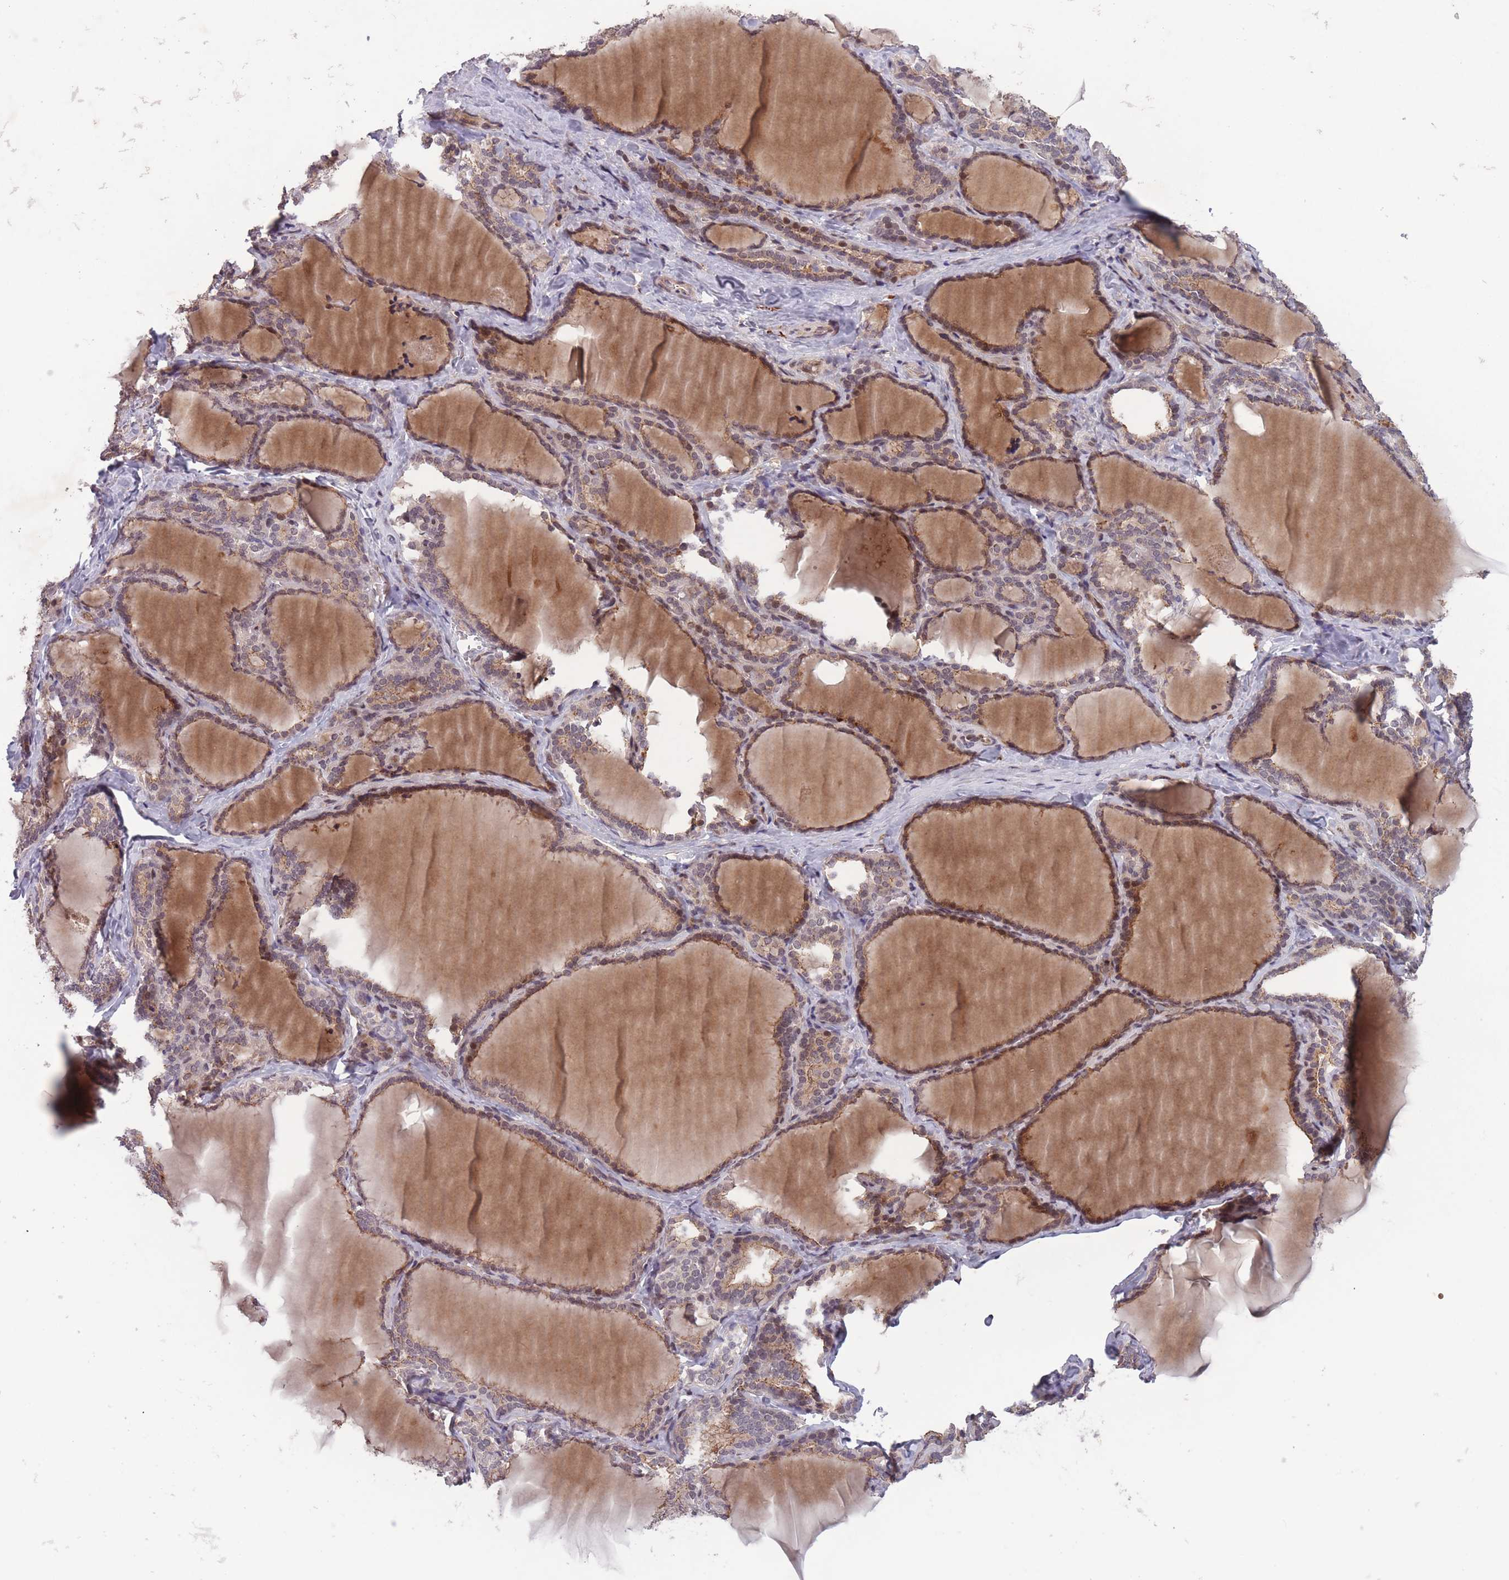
{"staining": {"intensity": "moderate", "quantity": ">75%", "location": "cytoplasmic/membranous,nuclear"}, "tissue": "thyroid gland", "cell_type": "Glandular cells", "image_type": "normal", "snomed": [{"axis": "morphology", "description": "Normal tissue, NOS"}, {"axis": "topography", "description": "Thyroid gland"}], "caption": "Human thyroid gland stained for a protein (brown) demonstrates moderate cytoplasmic/membranous,nuclear positive expression in approximately >75% of glandular cells.", "gene": "SECTM1", "patient": {"sex": "female", "age": 31}}